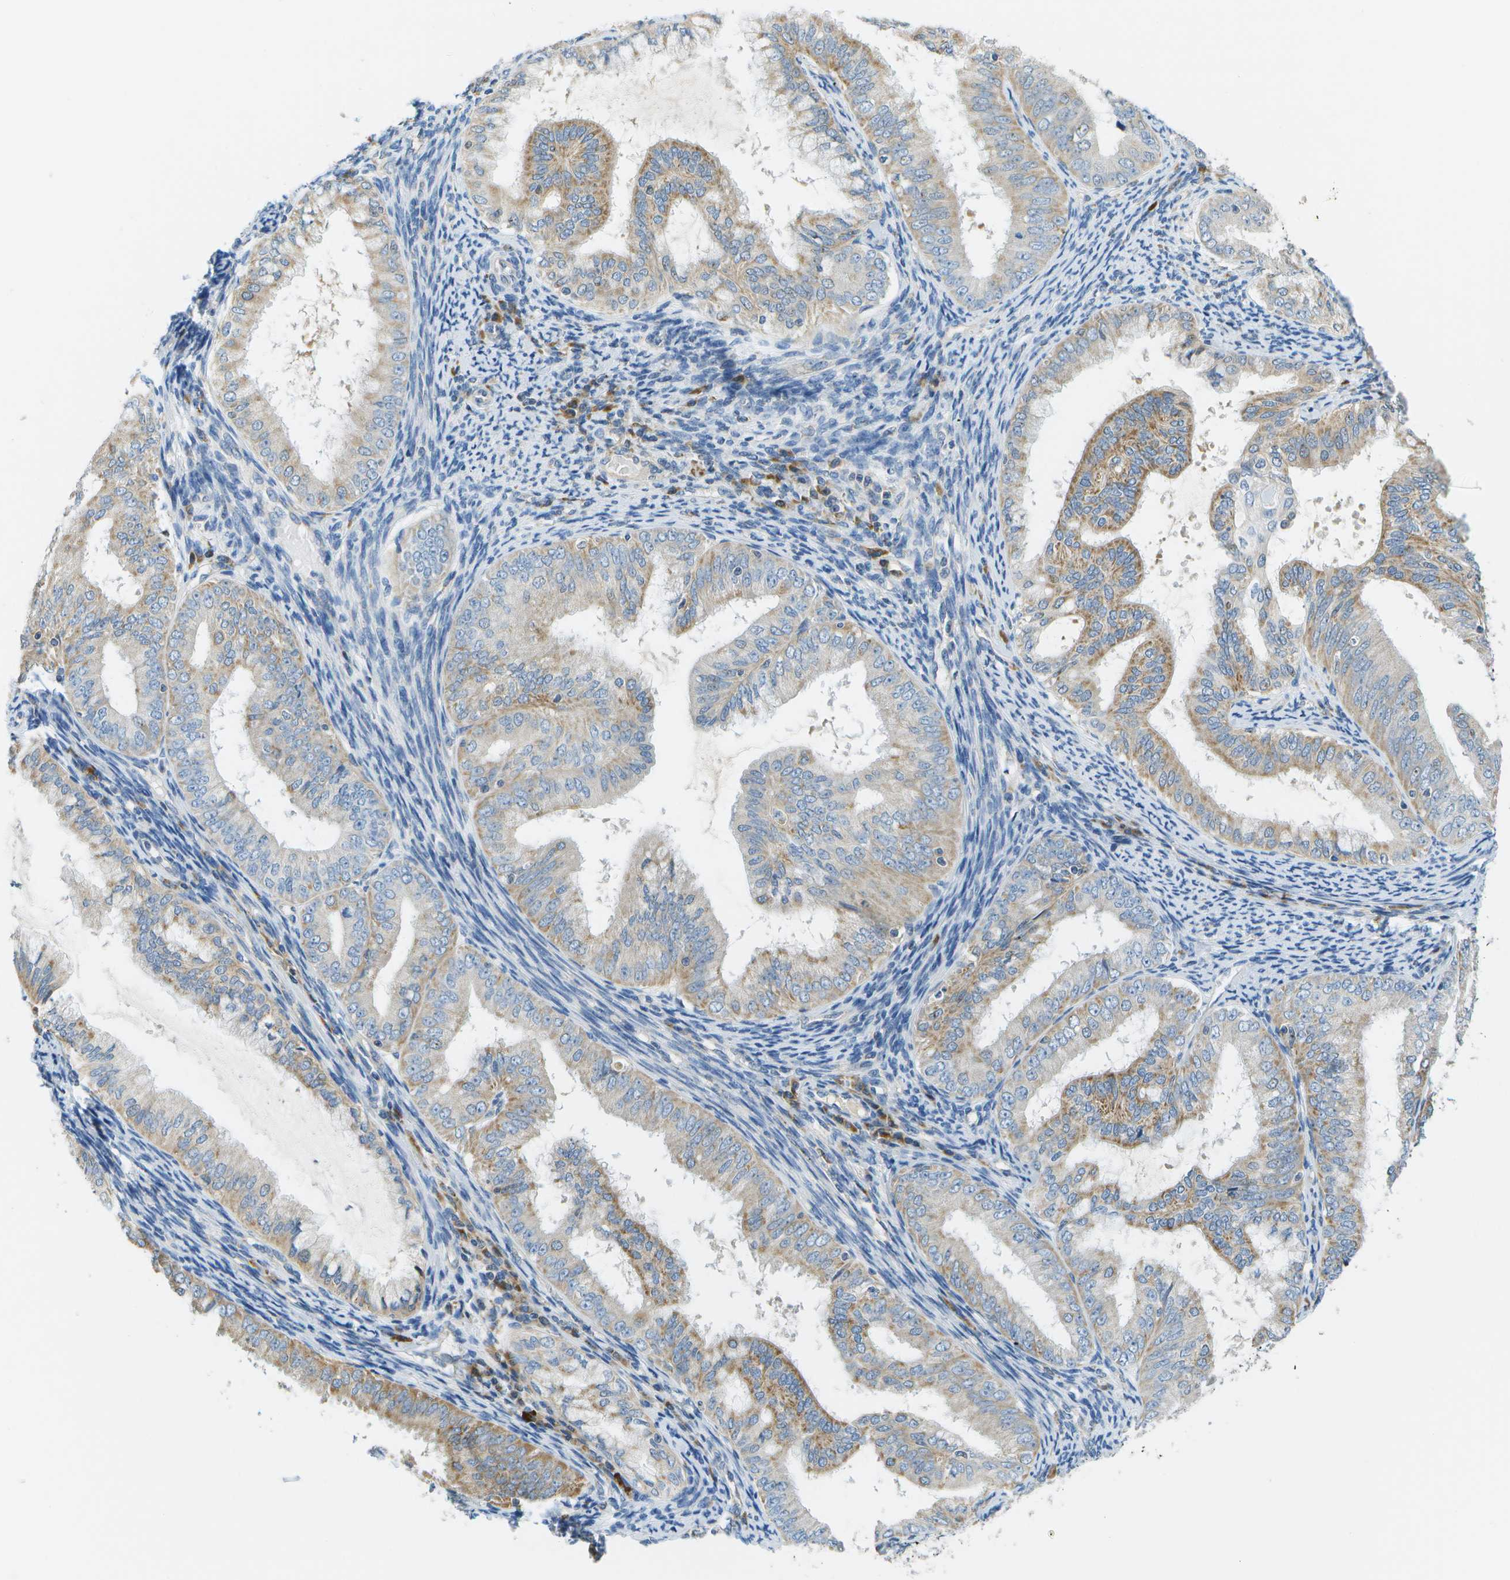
{"staining": {"intensity": "moderate", "quantity": "25%-75%", "location": "cytoplasmic/membranous"}, "tissue": "endometrial cancer", "cell_type": "Tumor cells", "image_type": "cancer", "snomed": [{"axis": "morphology", "description": "Adenocarcinoma, NOS"}, {"axis": "topography", "description": "Endometrium"}], "caption": "IHC image of adenocarcinoma (endometrial) stained for a protein (brown), which shows medium levels of moderate cytoplasmic/membranous positivity in about 25%-75% of tumor cells.", "gene": "PTGIS", "patient": {"sex": "female", "age": 63}}